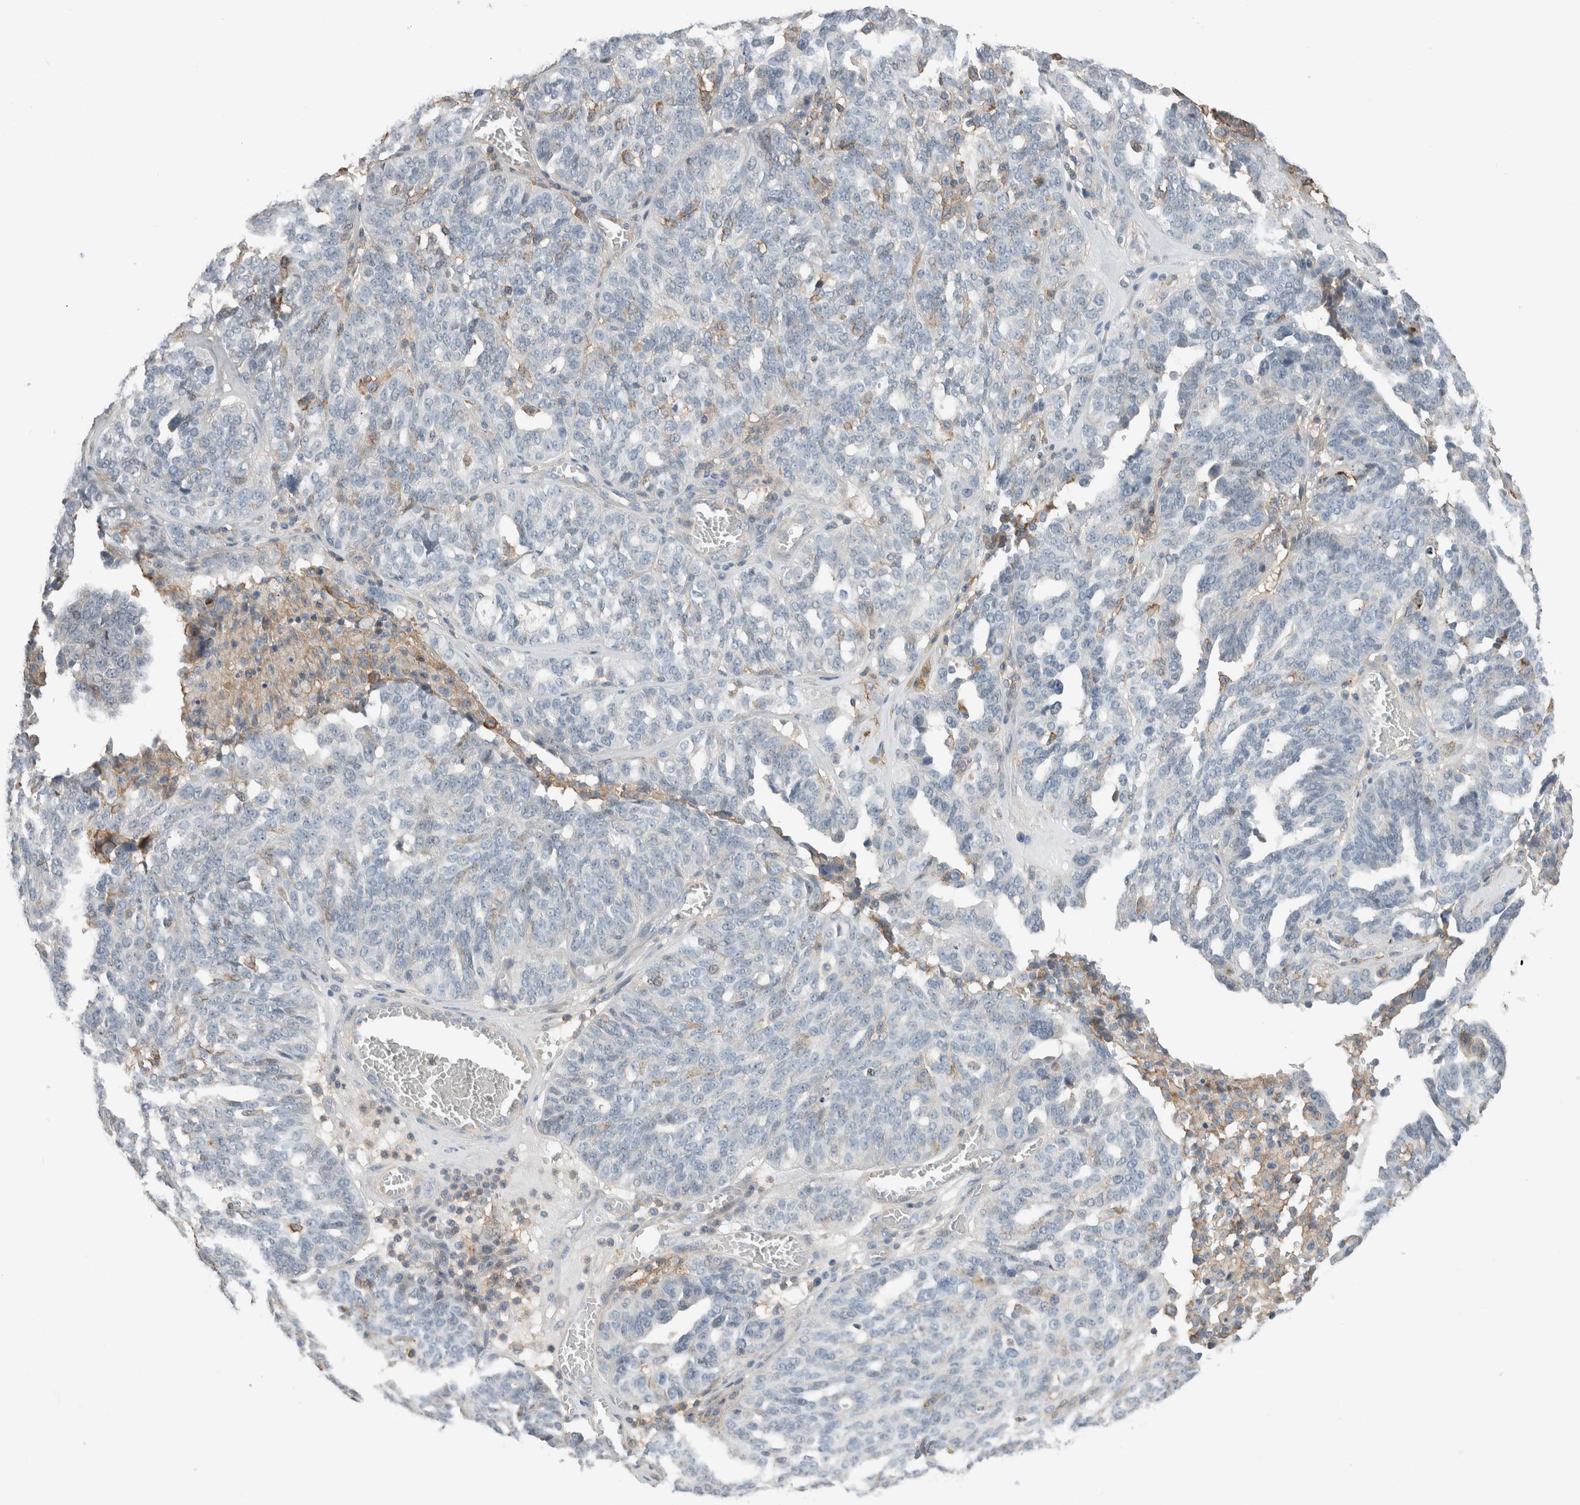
{"staining": {"intensity": "negative", "quantity": "none", "location": "none"}, "tissue": "ovarian cancer", "cell_type": "Tumor cells", "image_type": "cancer", "snomed": [{"axis": "morphology", "description": "Cystadenocarcinoma, serous, NOS"}, {"axis": "topography", "description": "Ovary"}], "caption": "An immunohistochemistry image of ovarian serous cystadenocarcinoma is shown. There is no staining in tumor cells of ovarian serous cystadenocarcinoma.", "gene": "ERCC6L2", "patient": {"sex": "female", "age": 59}}